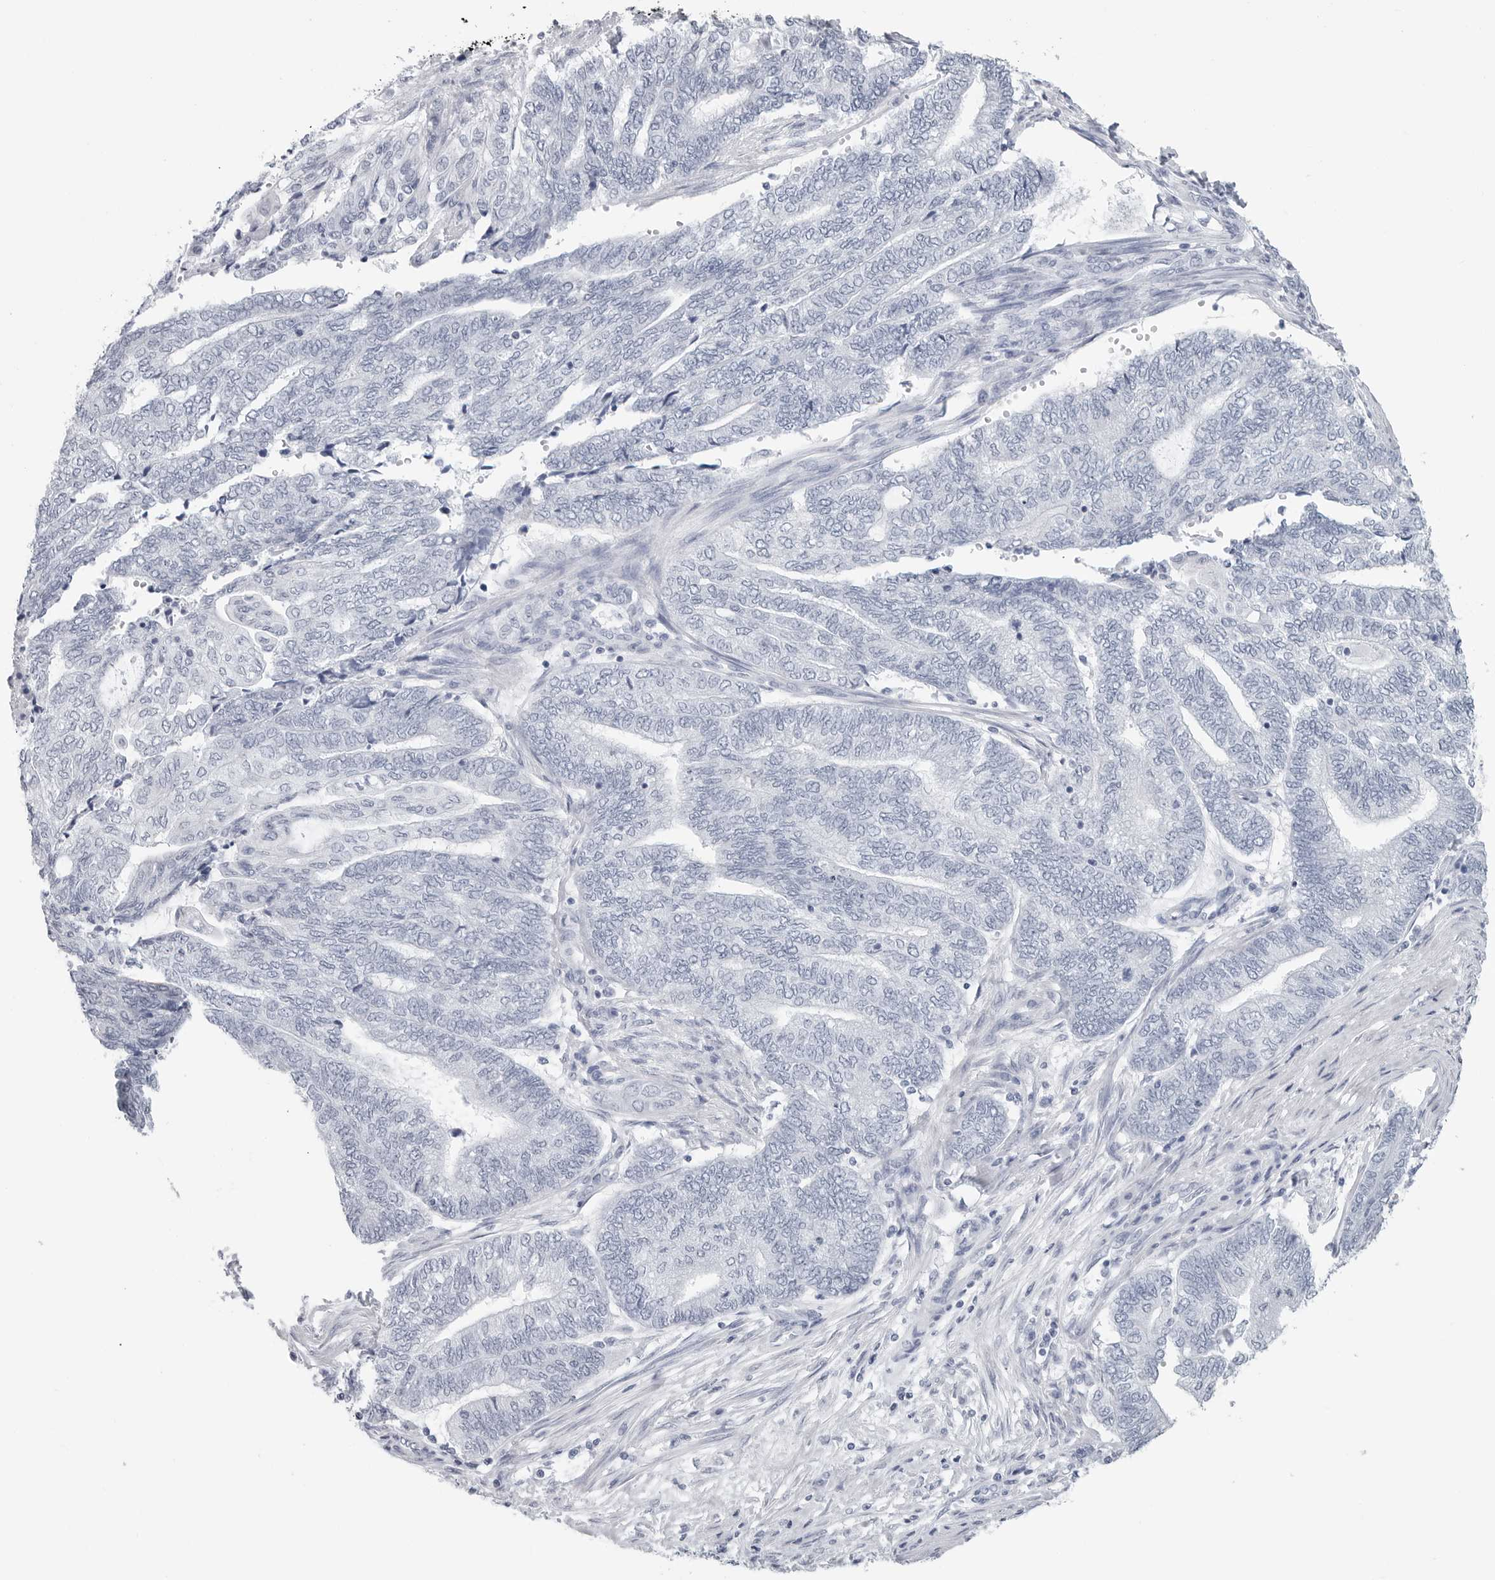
{"staining": {"intensity": "negative", "quantity": "none", "location": "none"}, "tissue": "endometrial cancer", "cell_type": "Tumor cells", "image_type": "cancer", "snomed": [{"axis": "morphology", "description": "Adenocarcinoma, NOS"}, {"axis": "topography", "description": "Uterus"}, {"axis": "topography", "description": "Endometrium"}], "caption": "An image of endometrial cancer (adenocarcinoma) stained for a protein demonstrates no brown staining in tumor cells.", "gene": "CSH1", "patient": {"sex": "female", "age": 70}}